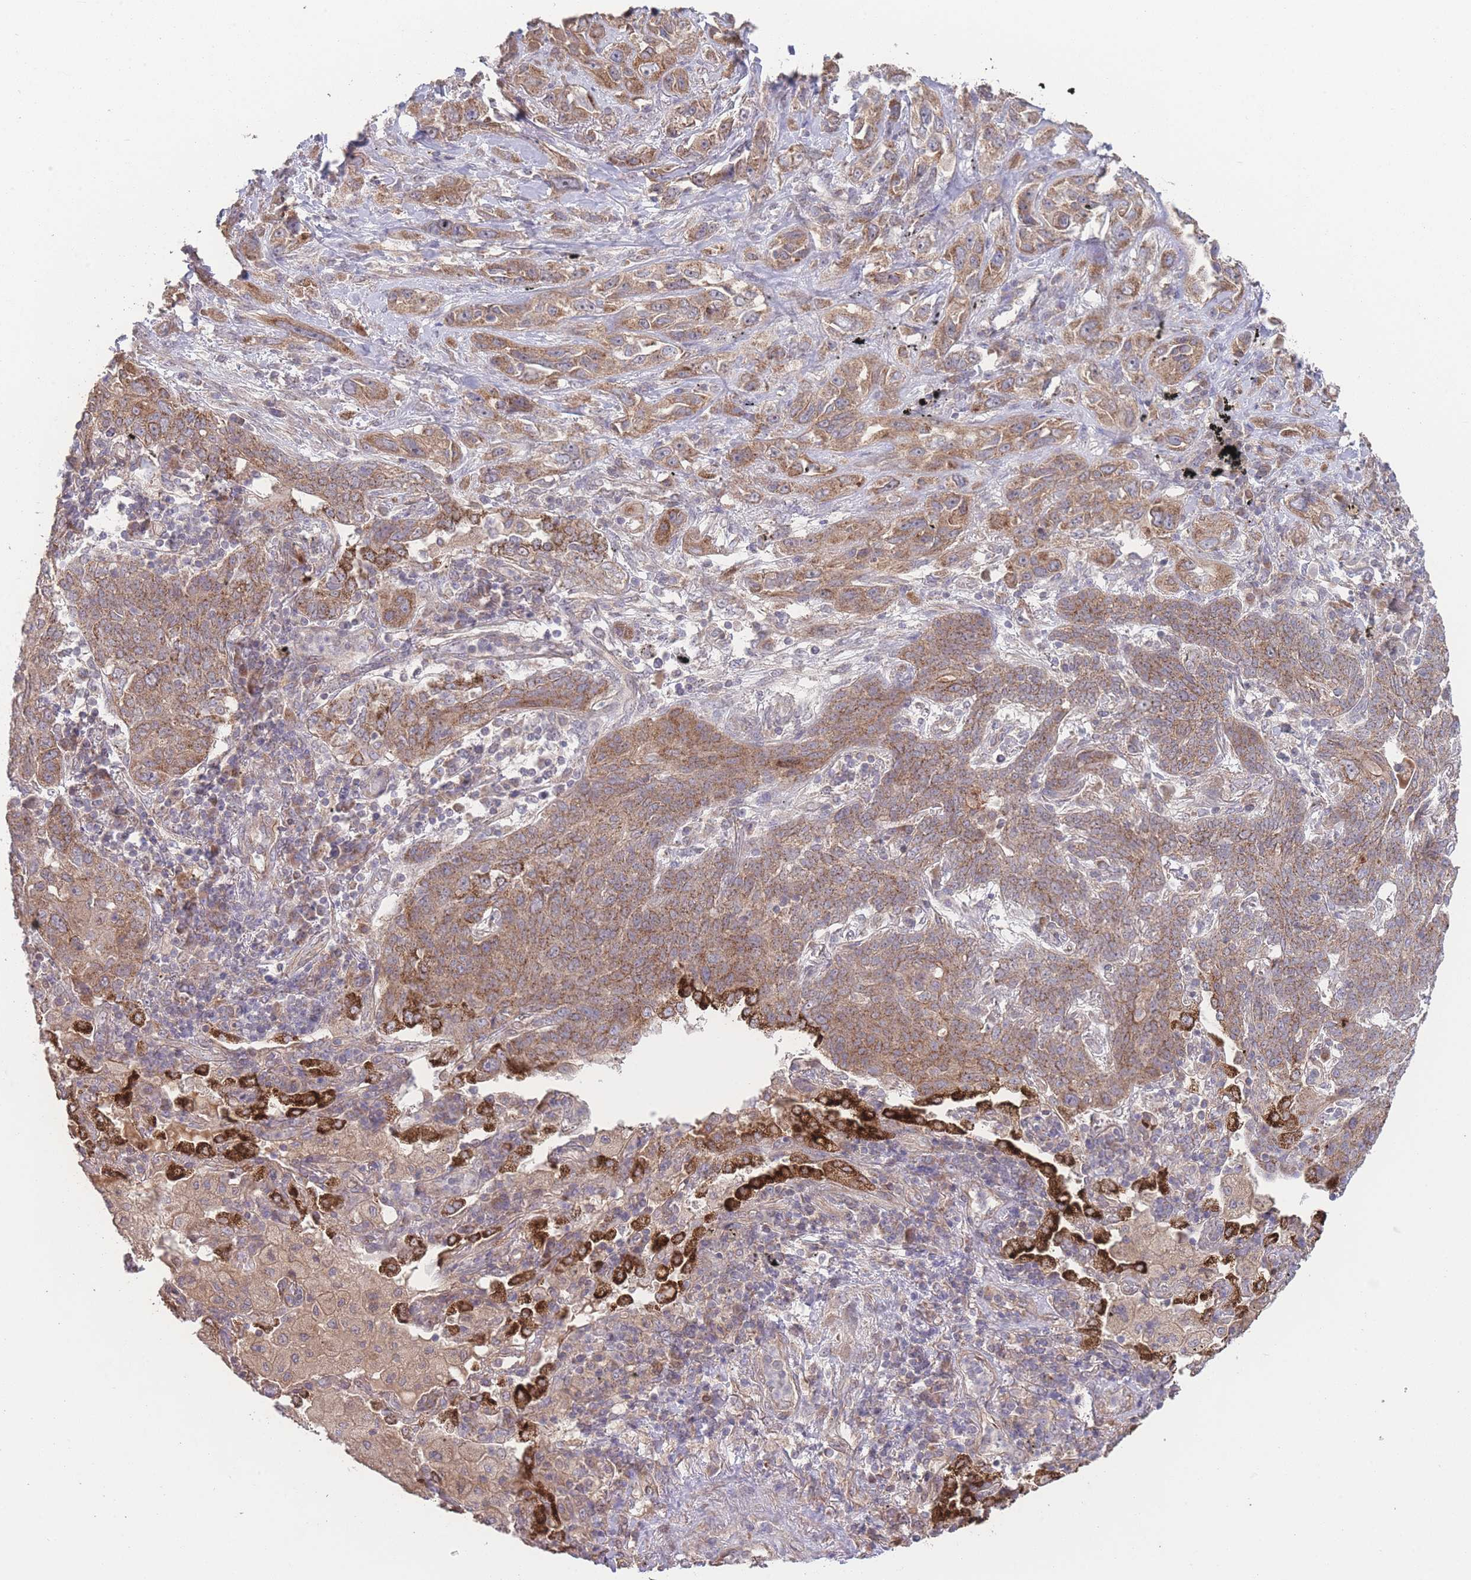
{"staining": {"intensity": "moderate", "quantity": ">75%", "location": "cytoplasmic/membranous"}, "tissue": "lung cancer", "cell_type": "Tumor cells", "image_type": "cancer", "snomed": [{"axis": "morphology", "description": "Squamous cell carcinoma, NOS"}, {"axis": "topography", "description": "Lung"}], "caption": "Lung cancer tissue shows moderate cytoplasmic/membranous positivity in approximately >75% of tumor cells", "gene": "PXMP4", "patient": {"sex": "female", "age": 70}}